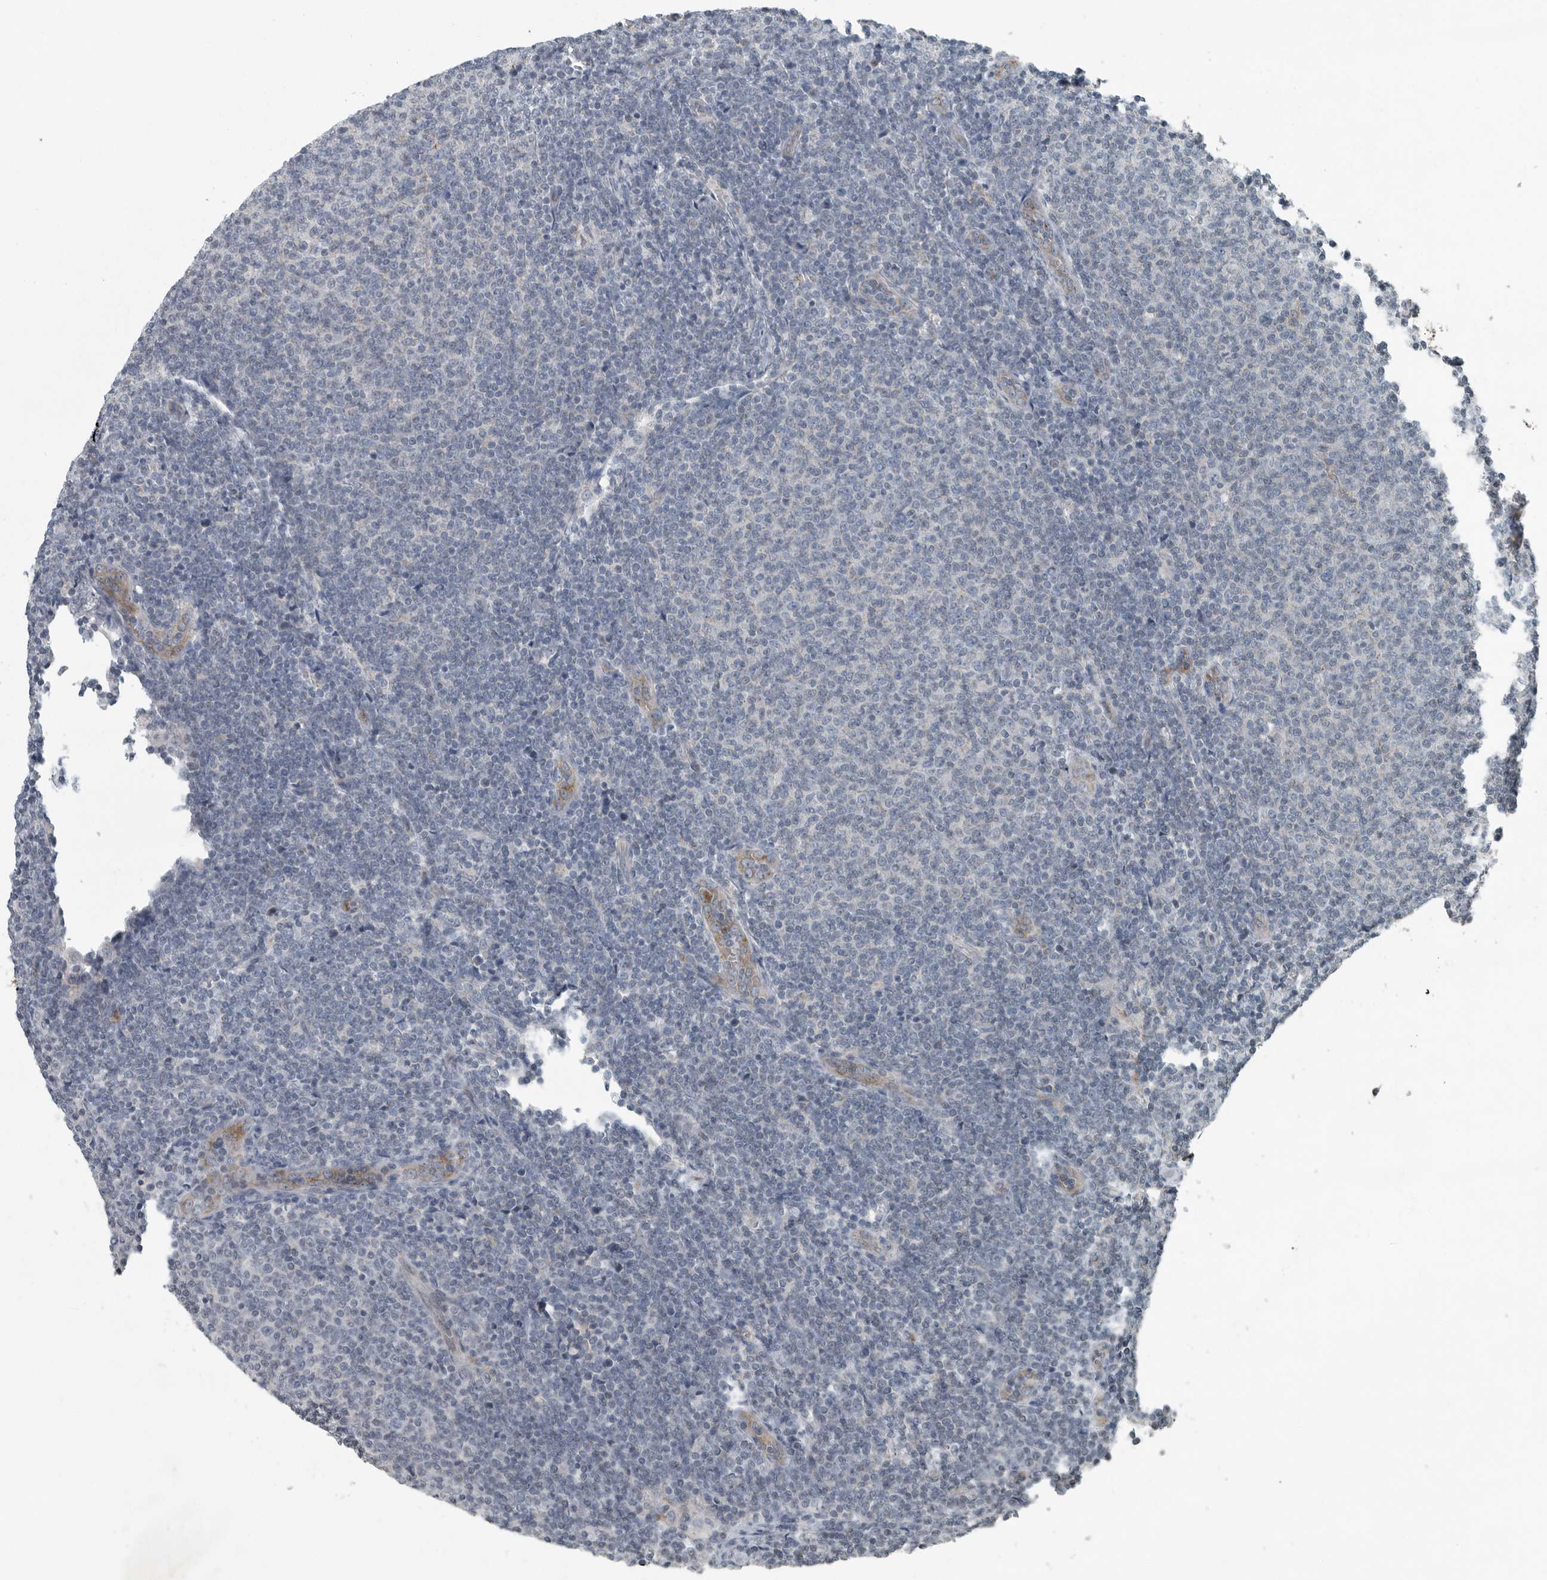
{"staining": {"intensity": "negative", "quantity": "none", "location": "none"}, "tissue": "lymphoma", "cell_type": "Tumor cells", "image_type": "cancer", "snomed": [{"axis": "morphology", "description": "Malignant lymphoma, non-Hodgkin's type, Low grade"}, {"axis": "topography", "description": "Lymph node"}], "caption": "Tumor cells are negative for protein expression in human lymphoma.", "gene": "MPP3", "patient": {"sex": "male", "age": 66}}